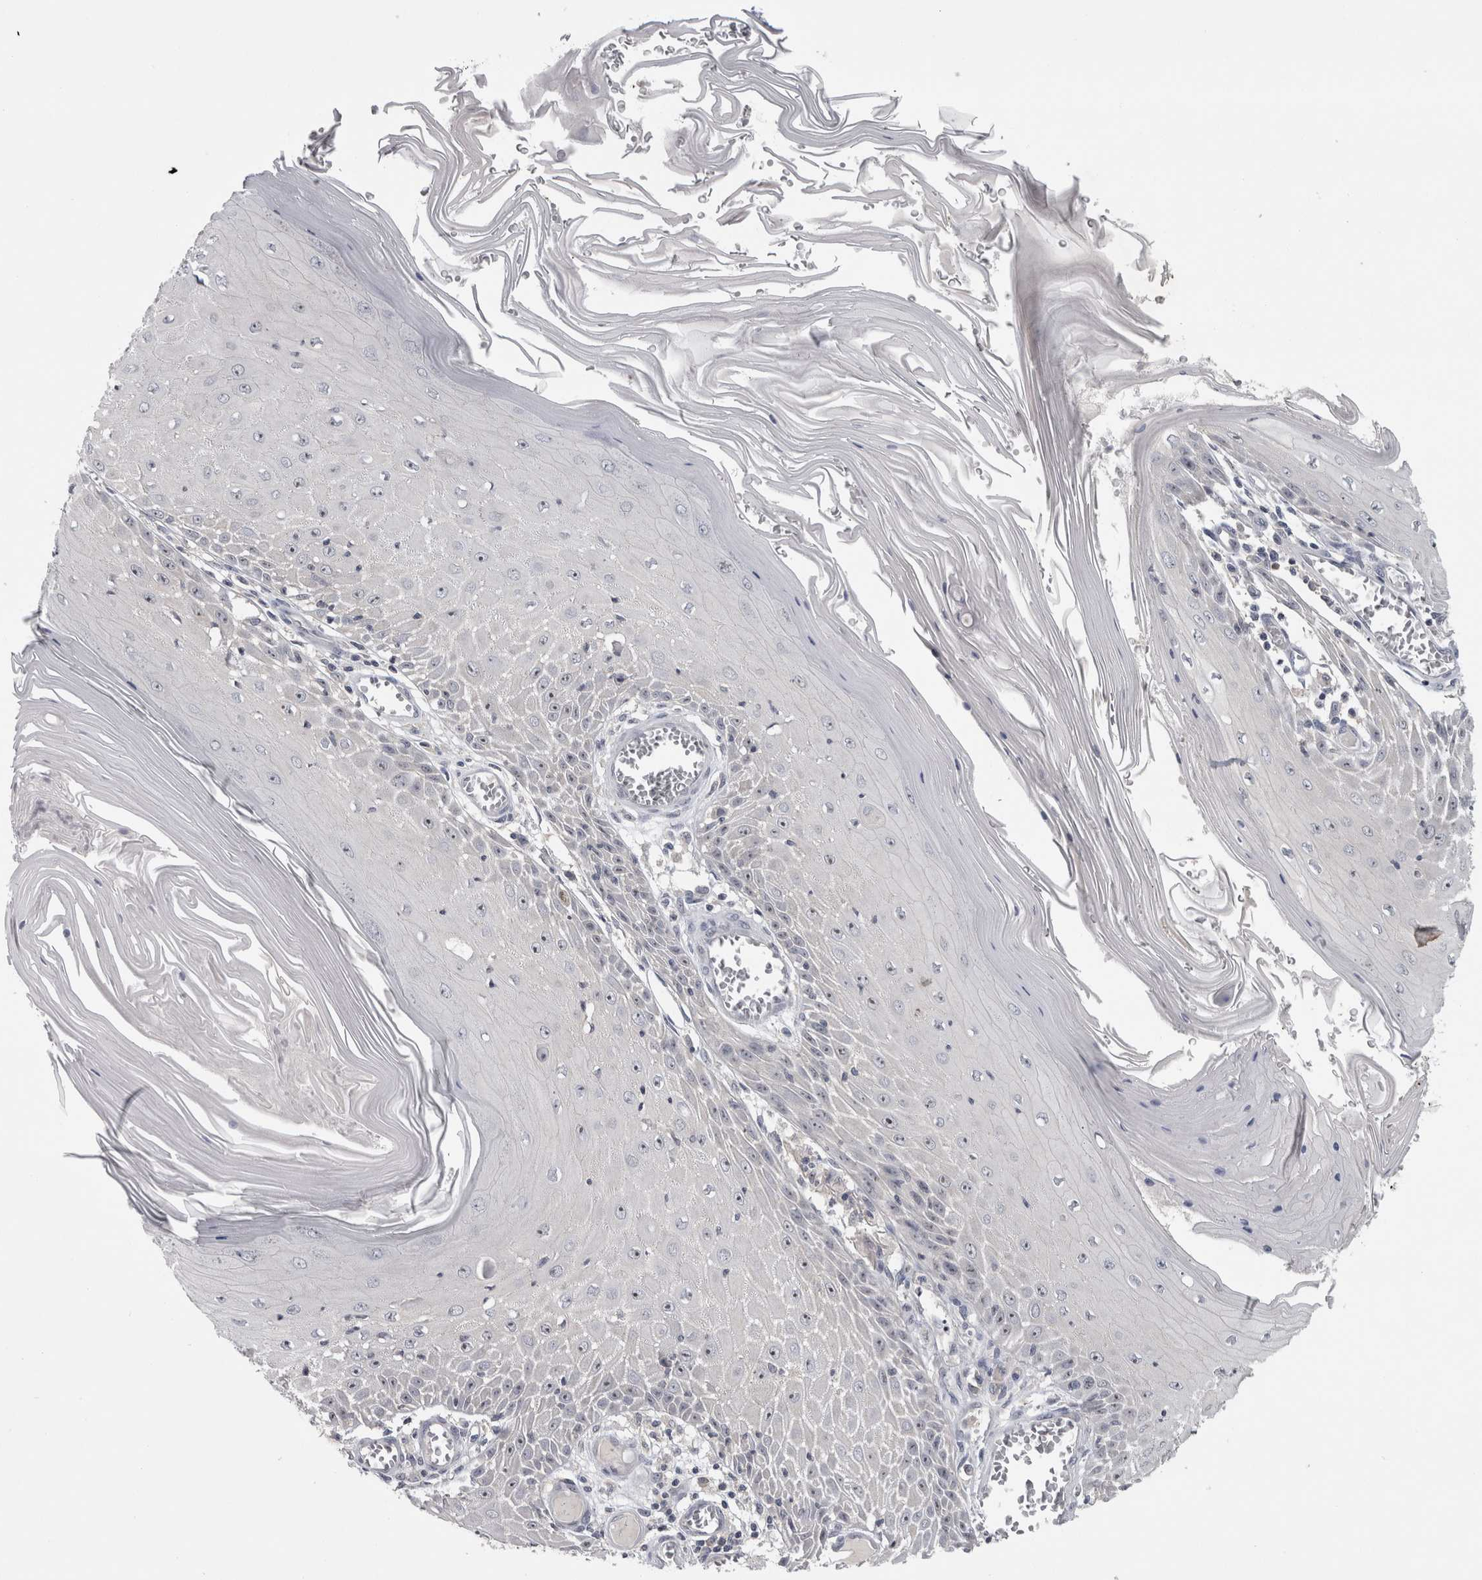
{"staining": {"intensity": "negative", "quantity": "none", "location": "none"}, "tissue": "skin cancer", "cell_type": "Tumor cells", "image_type": "cancer", "snomed": [{"axis": "morphology", "description": "Squamous cell carcinoma, NOS"}, {"axis": "topography", "description": "Skin"}], "caption": "There is no significant staining in tumor cells of skin squamous cell carcinoma.", "gene": "RBM28", "patient": {"sex": "female", "age": 73}}